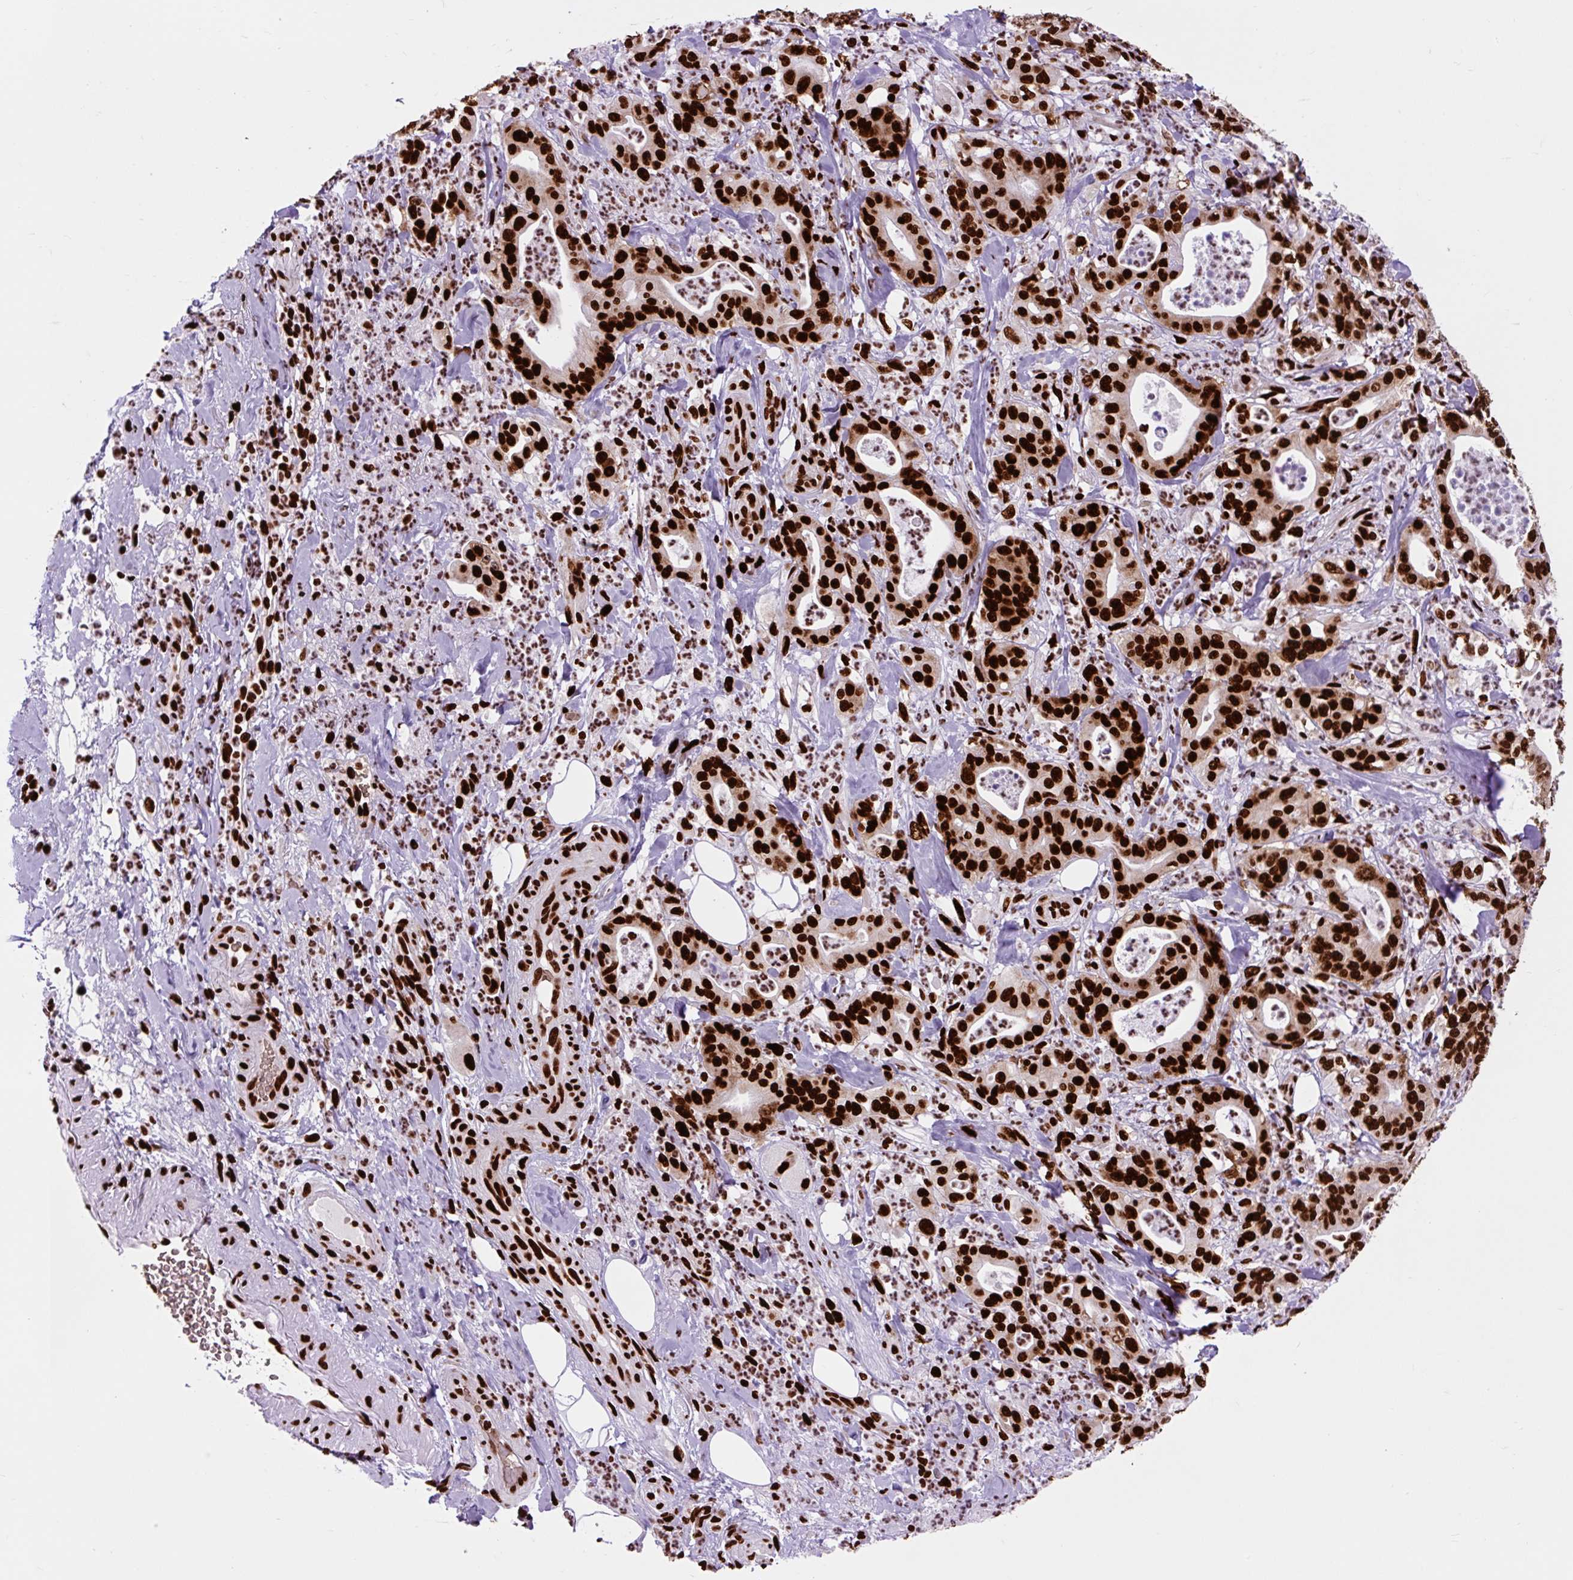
{"staining": {"intensity": "strong", "quantity": ">75%", "location": "nuclear"}, "tissue": "pancreatic cancer", "cell_type": "Tumor cells", "image_type": "cancer", "snomed": [{"axis": "morphology", "description": "Adenocarcinoma, NOS"}, {"axis": "topography", "description": "Pancreas"}], "caption": "Pancreatic cancer tissue displays strong nuclear staining in about >75% of tumor cells, visualized by immunohistochemistry.", "gene": "FUS", "patient": {"sex": "male", "age": 71}}